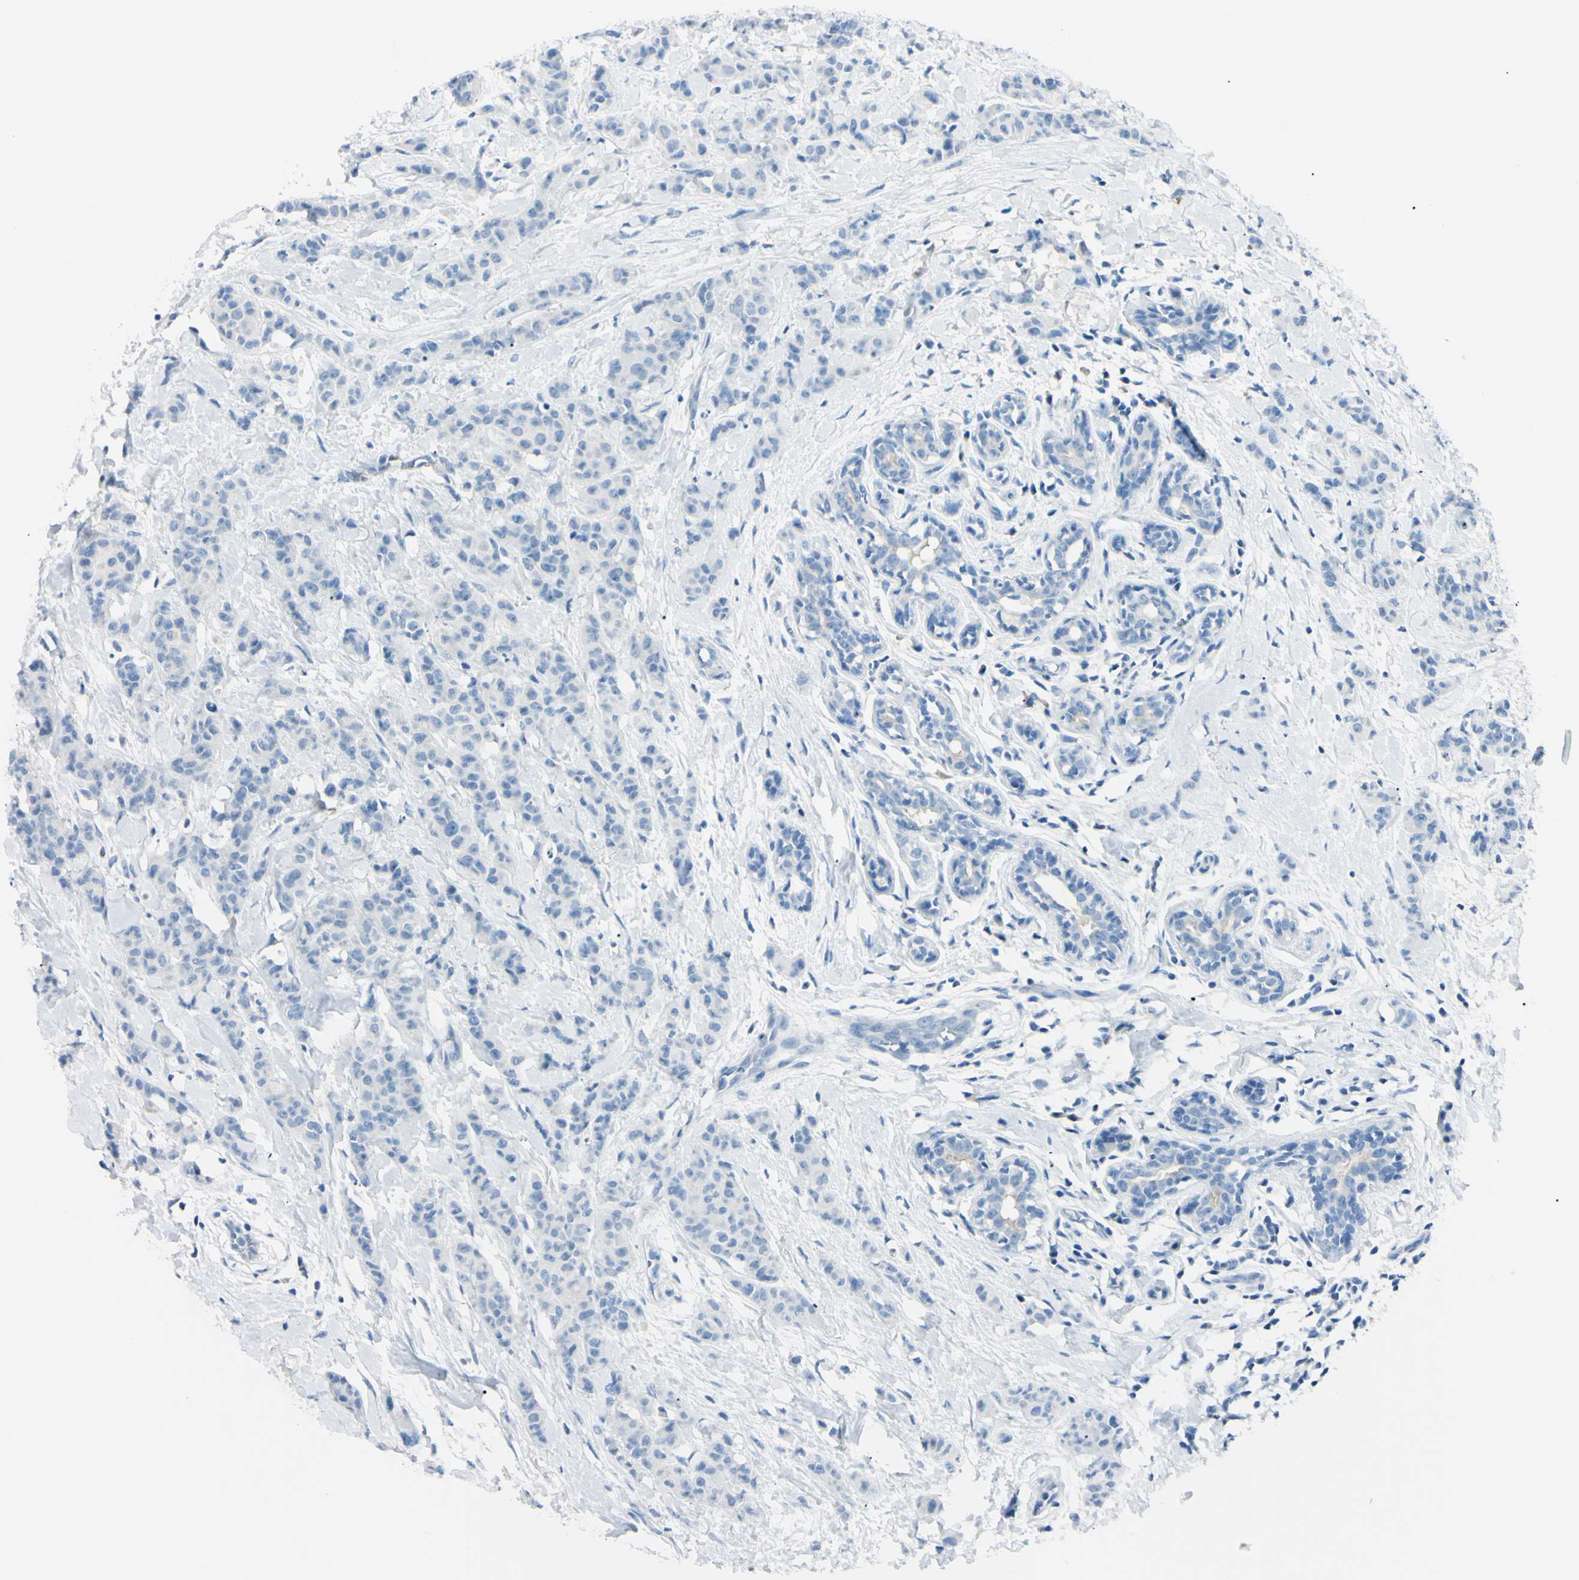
{"staining": {"intensity": "negative", "quantity": "none", "location": "none"}, "tissue": "breast cancer", "cell_type": "Tumor cells", "image_type": "cancer", "snomed": [{"axis": "morphology", "description": "Normal tissue, NOS"}, {"axis": "morphology", "description": "Duct carcinoma"}, {"axis": "topography", "description": "Breast"}], "caption": "Tumor cells show no significant protein positivity in invasive ductal carcinoma (breast). The staining was performed using DAB to visualize the protein expression in brown, while the nuclei were stained in blue with hematoxylin (Magnification: 20x).", "gene": "FOLH1", "patient": {"sex": "female", "age": 40}}